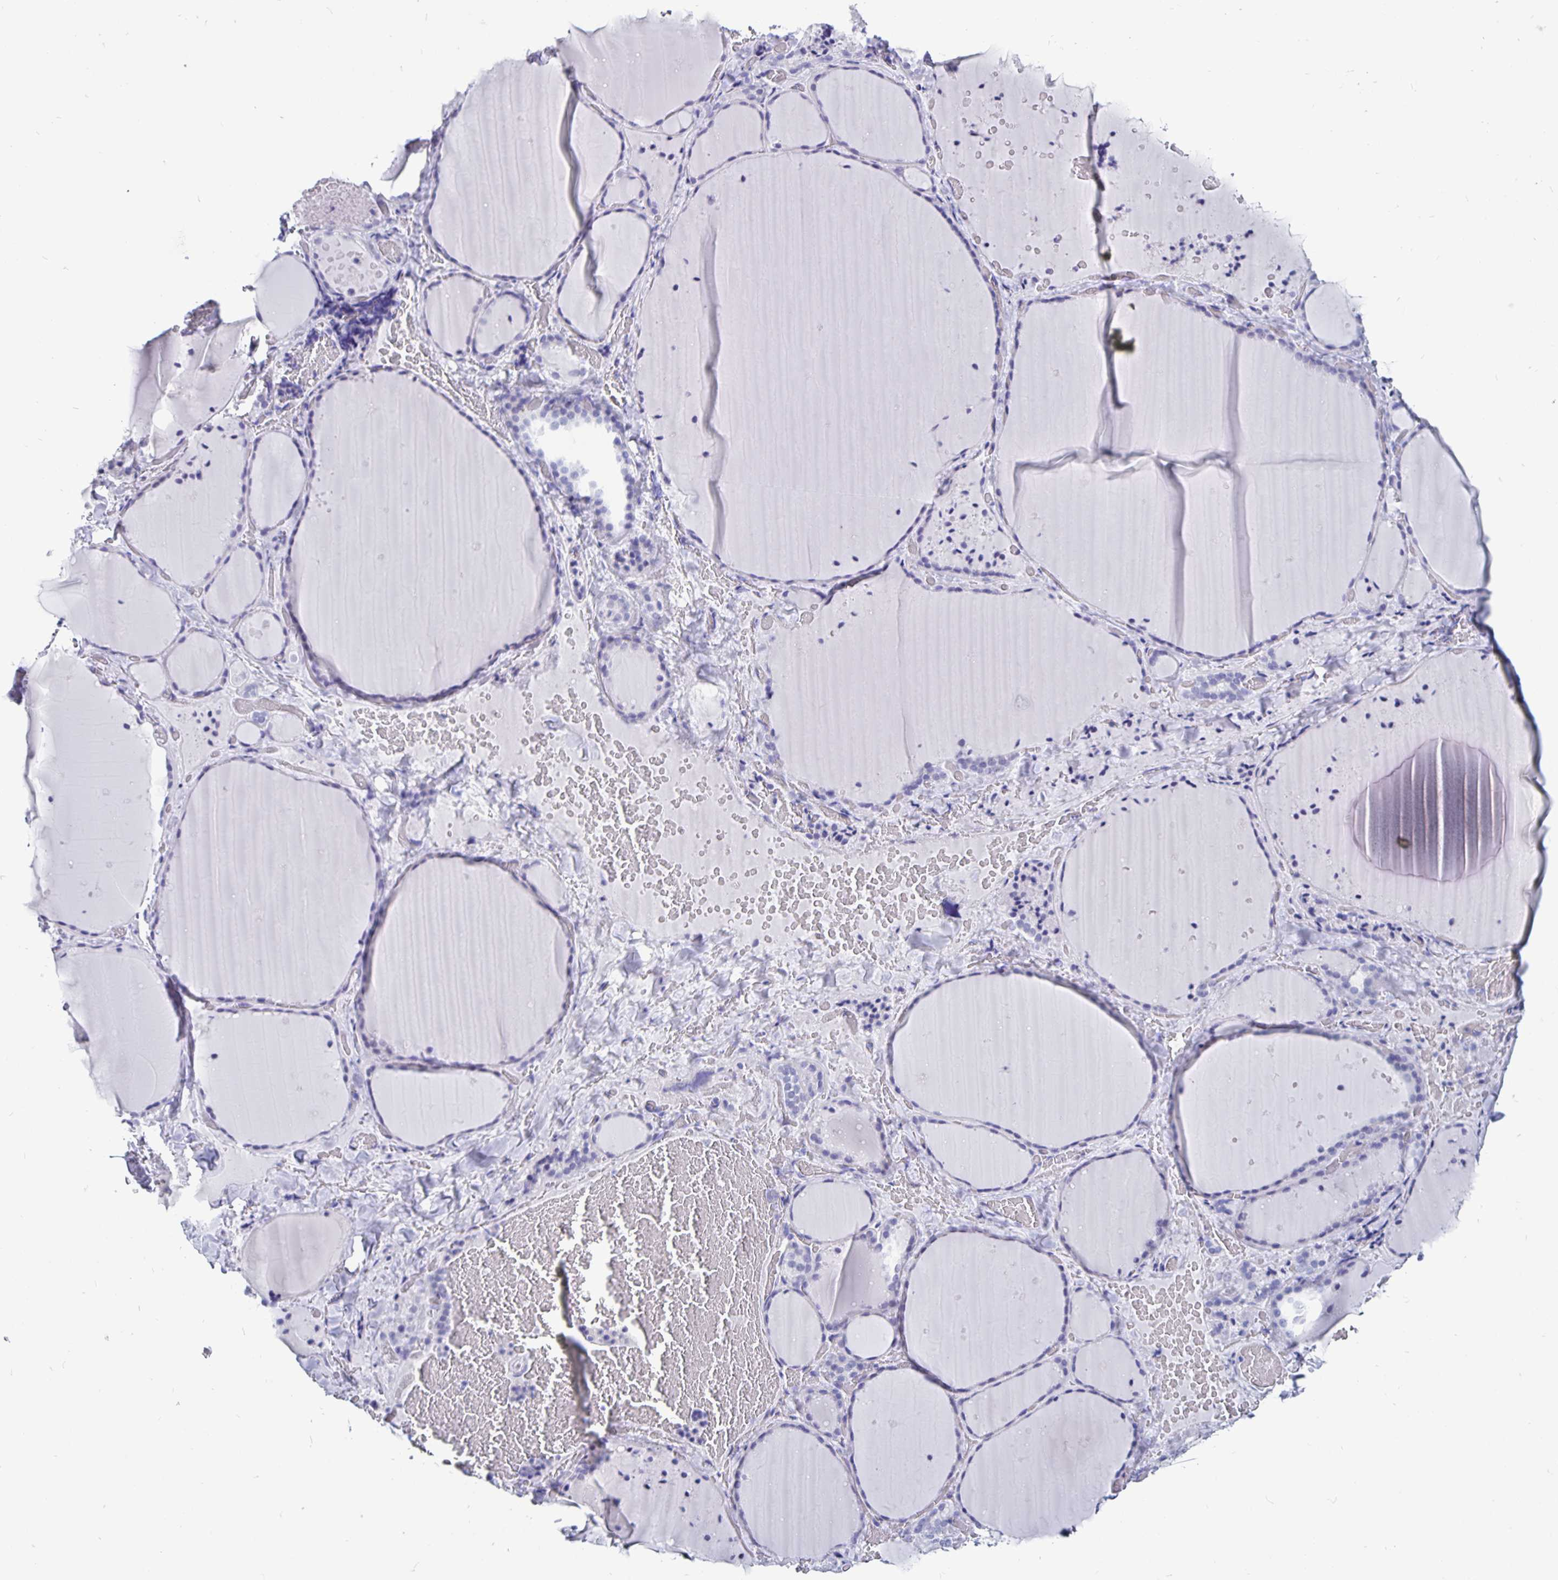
{"staining": {"intensity": "negative", "quantity": "none", "location": "none"}, "tissue": "thyroid gland", "cell_type": "Glandular cells", "image_type": "normal", "snomed": [{"axis": "morphology", "description": "Normal tissue, NOS"}, {"axis": "topography", "description": "Thyroid gland"}], "caption": "Human thyroid gland stained for a protein using immunohistochemistry reveals no staining in glandular cells.", "gene": "ODF3B", "patient": {"sex": "female", "age": 36}}